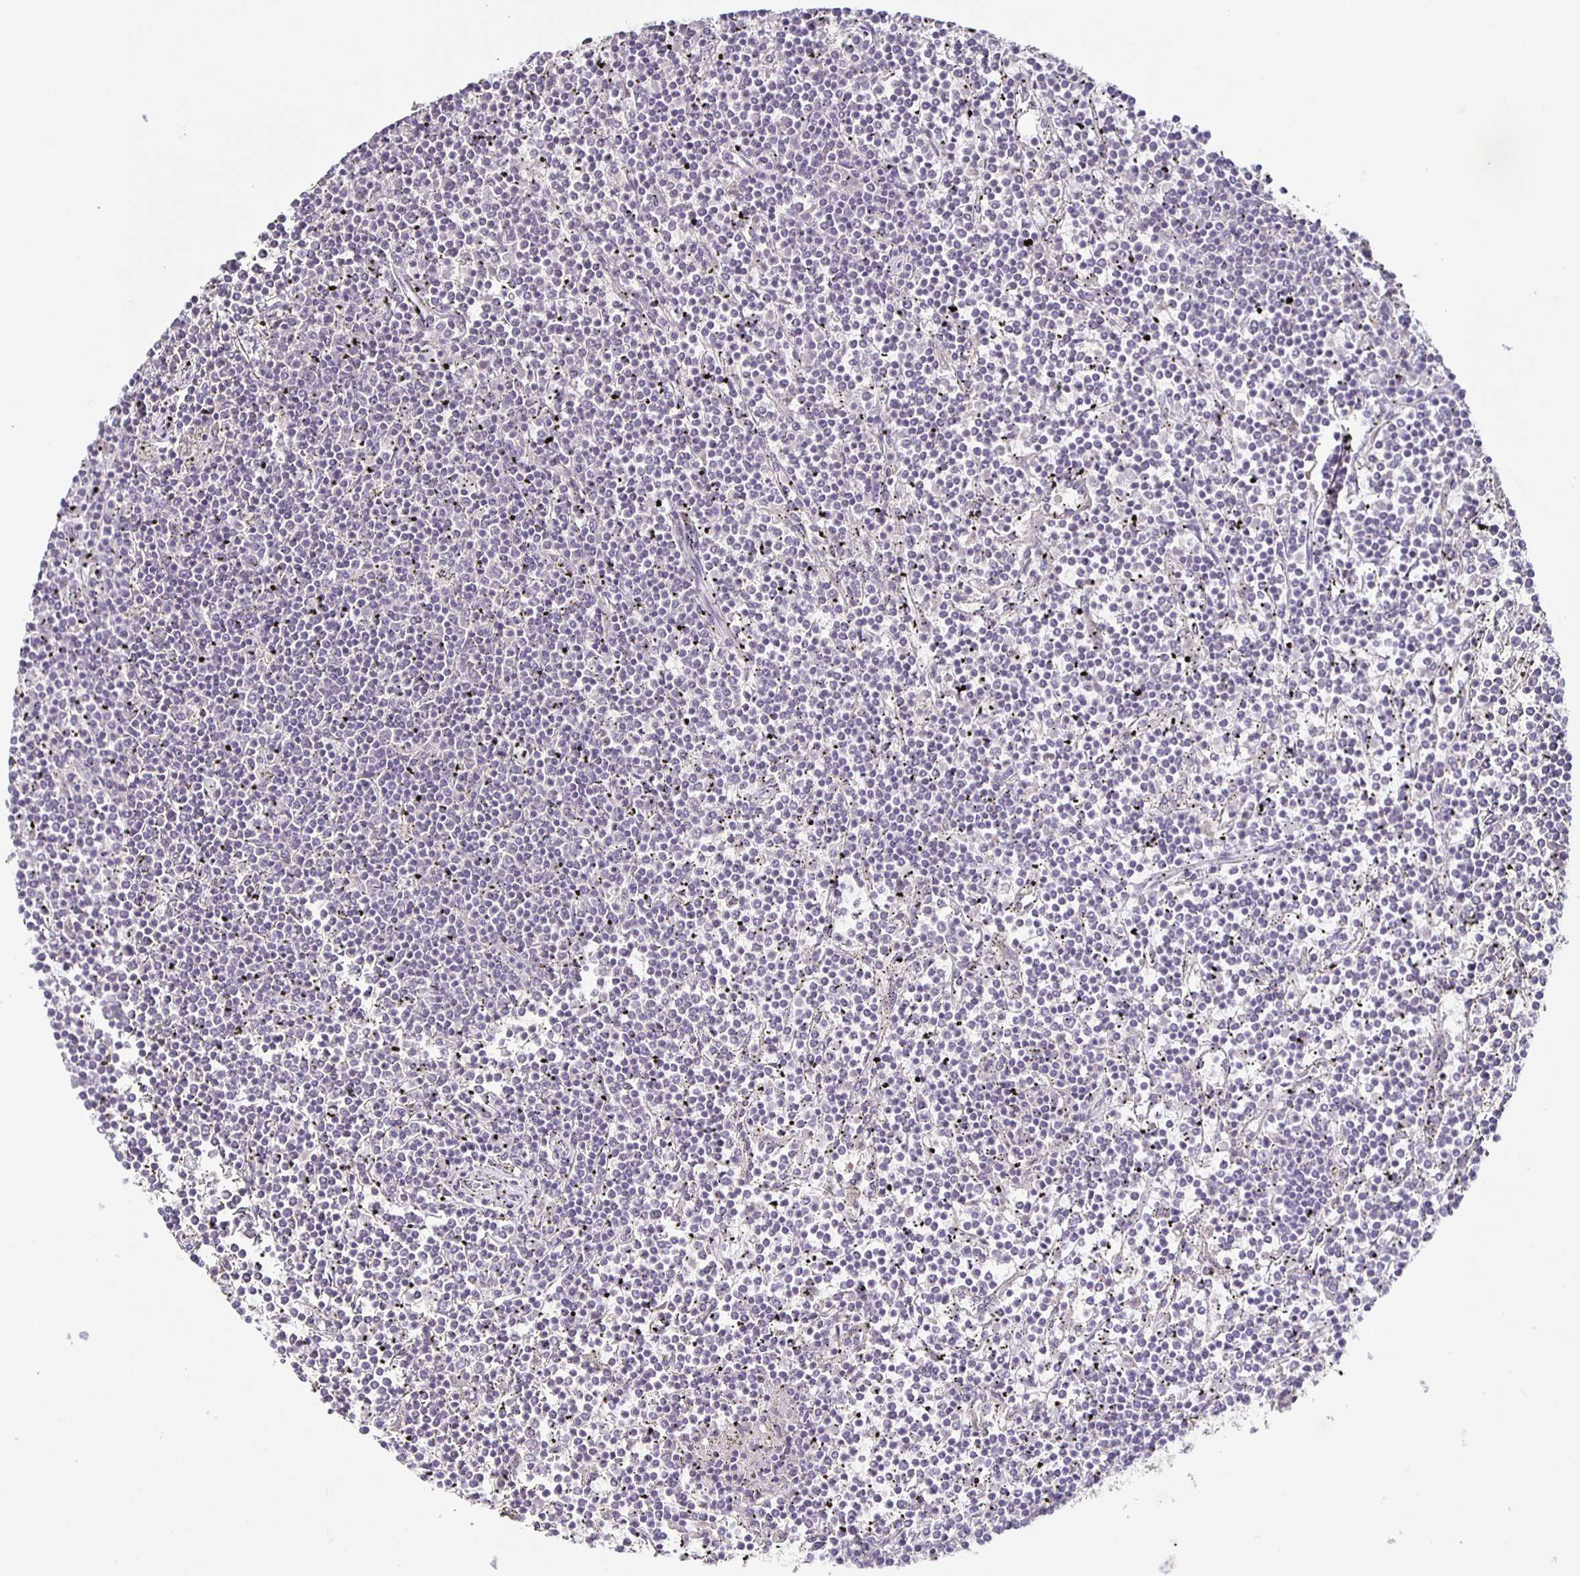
{"staining": {"intensity": "negative", "quantity": "none", "location": "none"}, "tissue": "lymphoma", "cell_type": "Tumor cells", "image_type": "cancer", "snomed": [{"axis": "morphology", "description": "Malignant lymphoma, non-Hodgkin's type, Low grade"}, {"axis": "topography", "description": "Spleen"}], "caption": "Protein analysis of lymphoma demonstrates no significant staining in tumor cells.", "gene": "INSL5", "patient": {"sex": "female", "age": 19}}